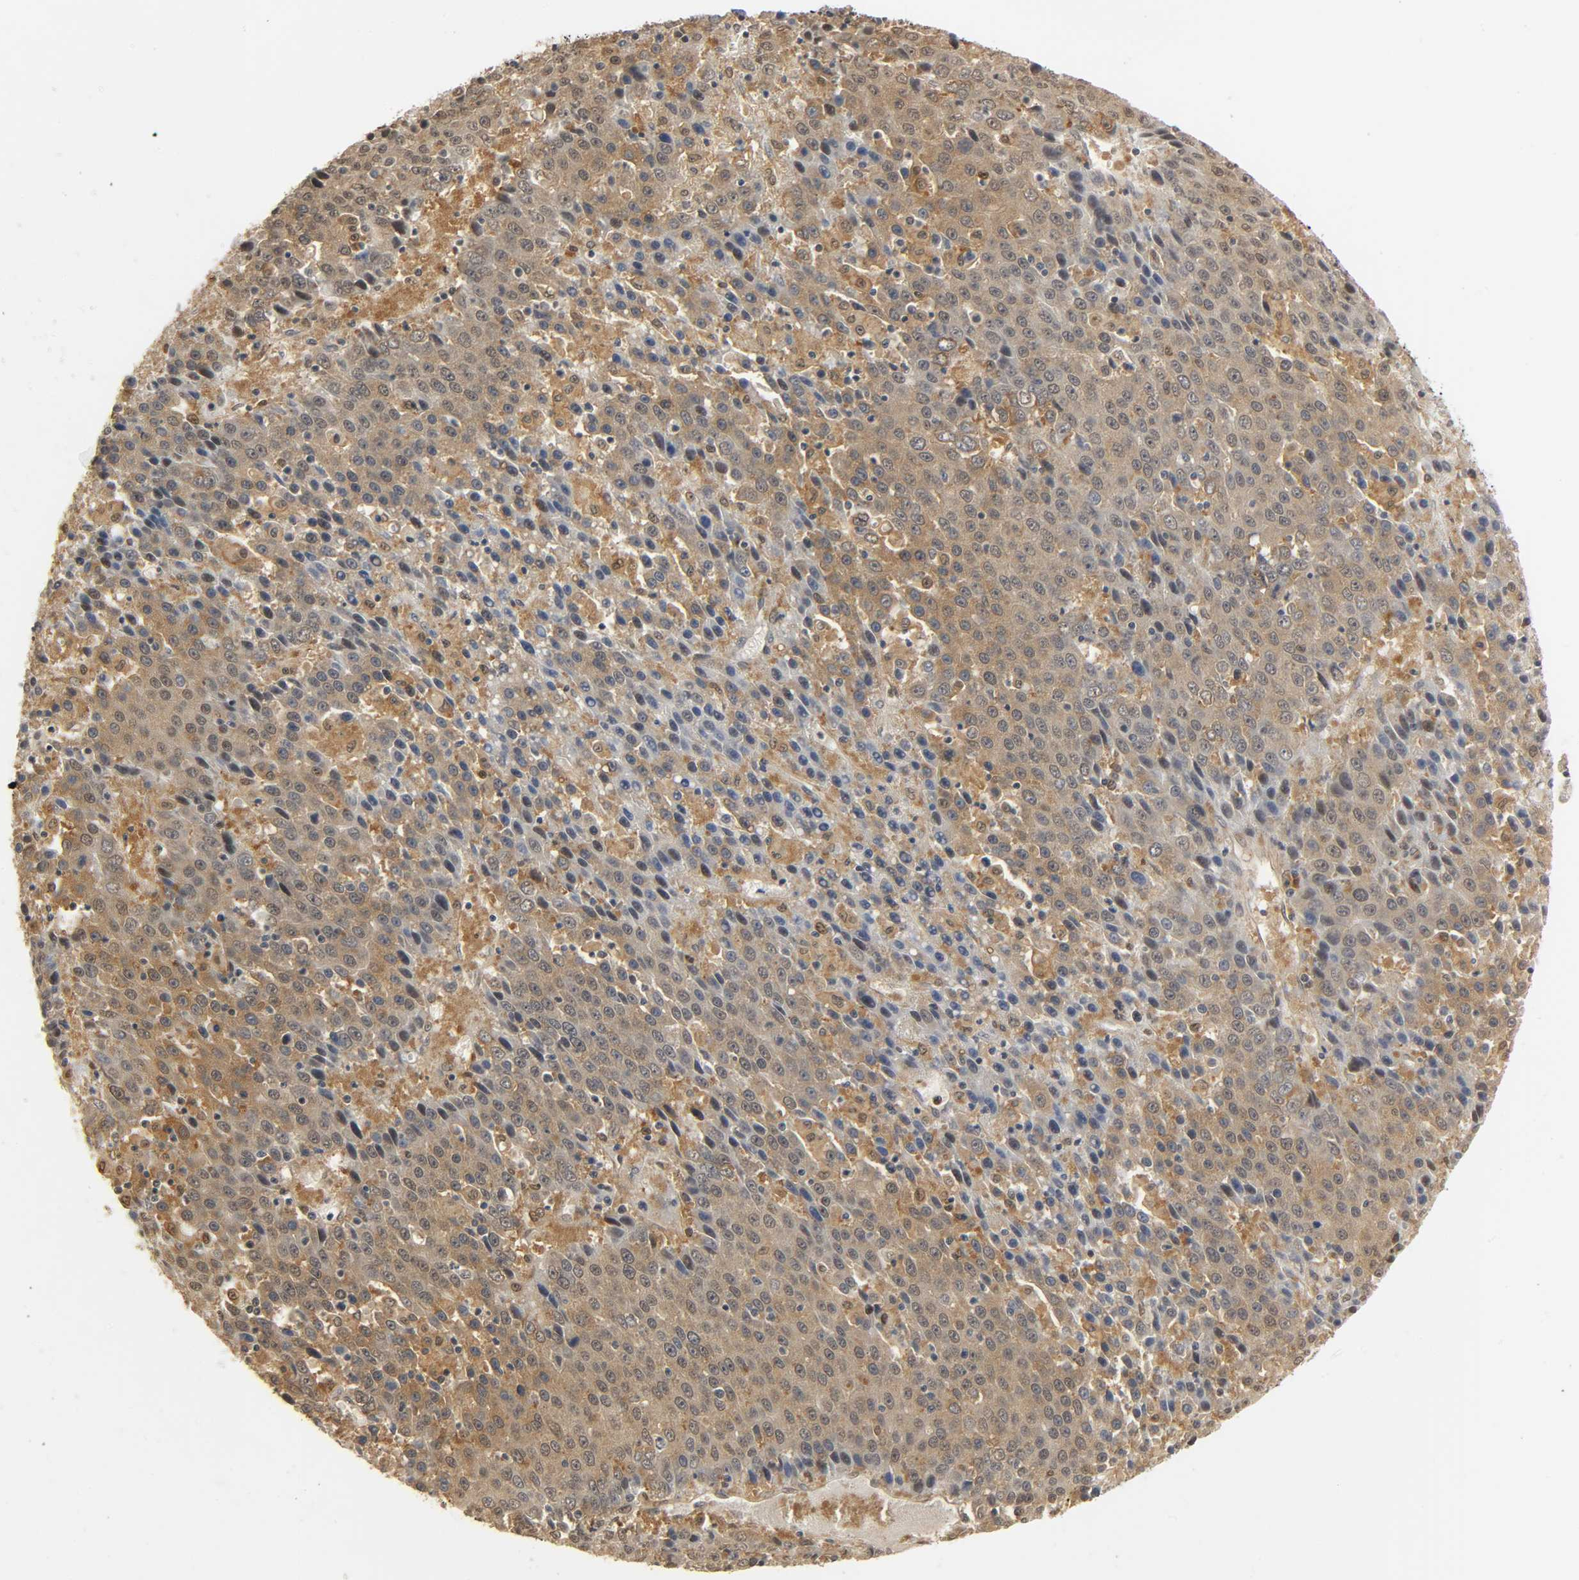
{"staining": {"intensity": "moderate", "quantity": "25%-75%", "location": "cytoplasmic/membranous,nuclear"}, "tissue": "liver cancer", "cell_type": "Tumor cells", "image_type": "cancer", "snomed": [{"axis": "morphology", "description": "Carcinoma, Hepatocellular, NOS"}, {"axis": "topography", "description": "Liver"}], "caption": "This histopathology image displays immunohistochemistry (IHC) staining of human liver cancer, with medium moderate cytoplasmic/membranous and nuclear staining in approximately 25%-75% of tumor cells.", "gene": "ZFPM2", "patient": {"sex": "female", "age": 53}}